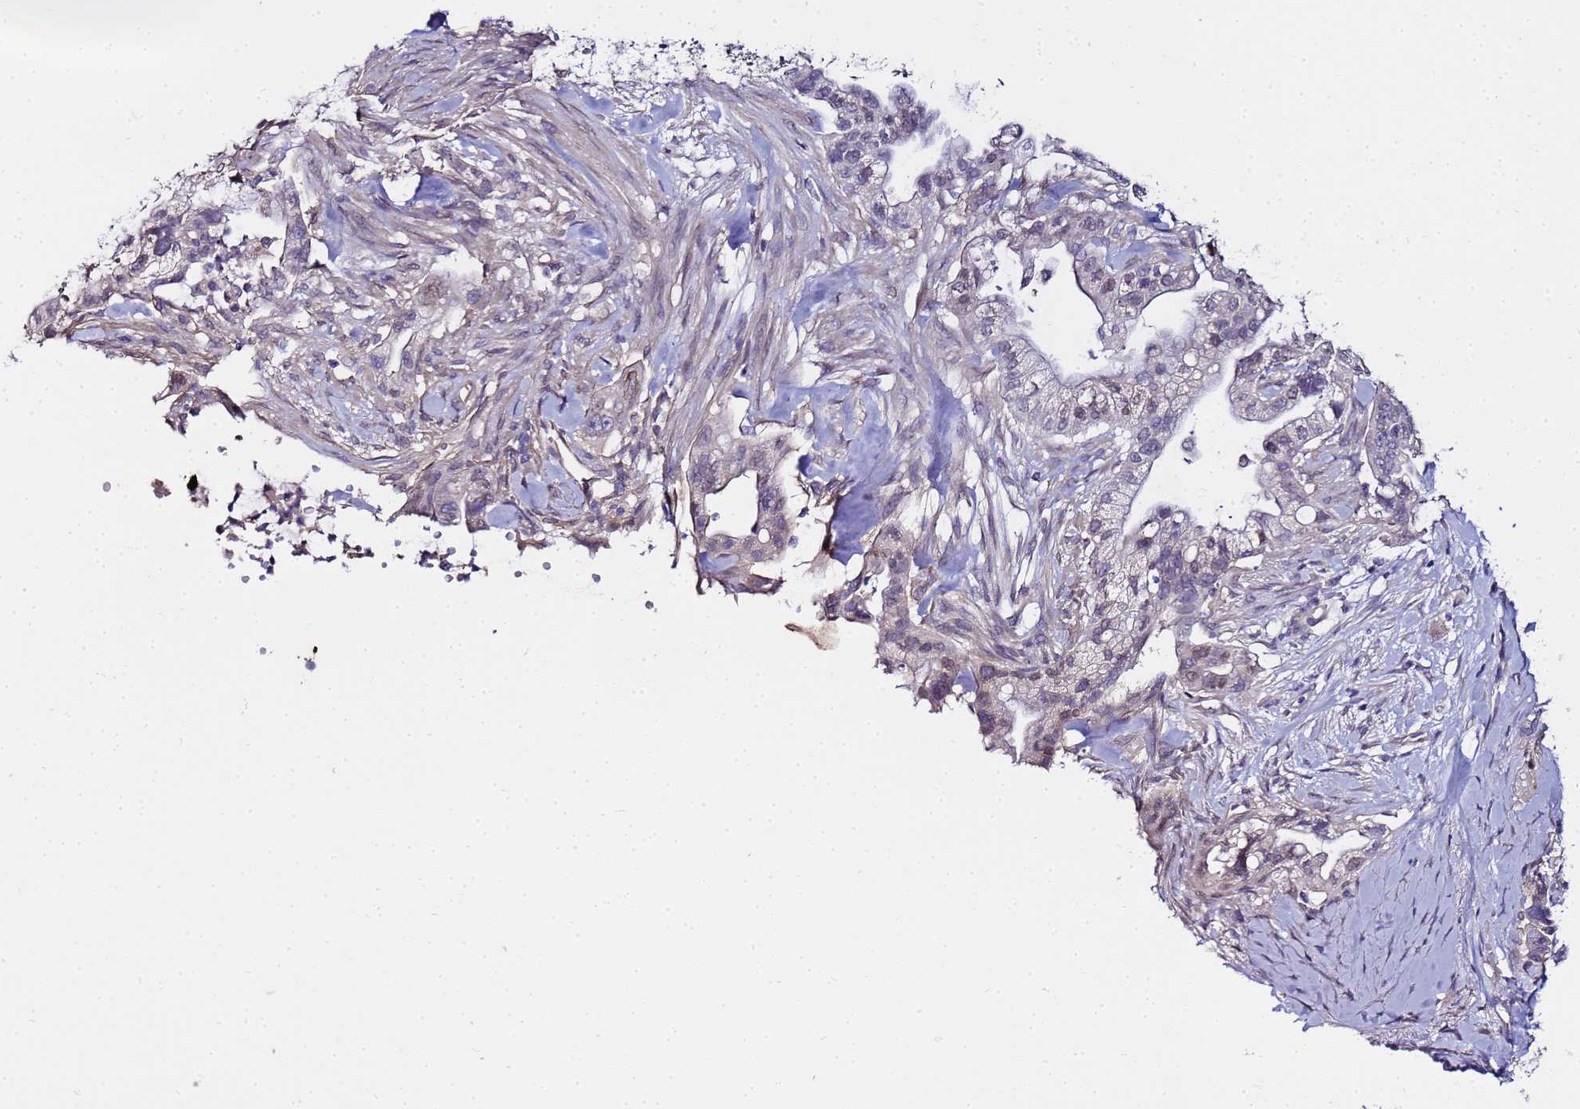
{"staining": {"intensity": "weak", "quantity": "<25%", "location": "cytoplasmic/membranous,nuclear"}, "tissue": "pancreatic cancer", "cell_type": "Tumor cells", "image_type": "cancer", "snomed": [{"axis": "morphology", "description": "Adenocarcinoma, NOS"}, {"axis": "topography", "description": "Pancreas"}], "caption": "Pancreatic cancer (adenocarcinoma) was stained to show a protein in brown. There is no significant positivity in tumor cells.", "gene": "FAM166B", "patient": {"sex": "male", "age": 44}}